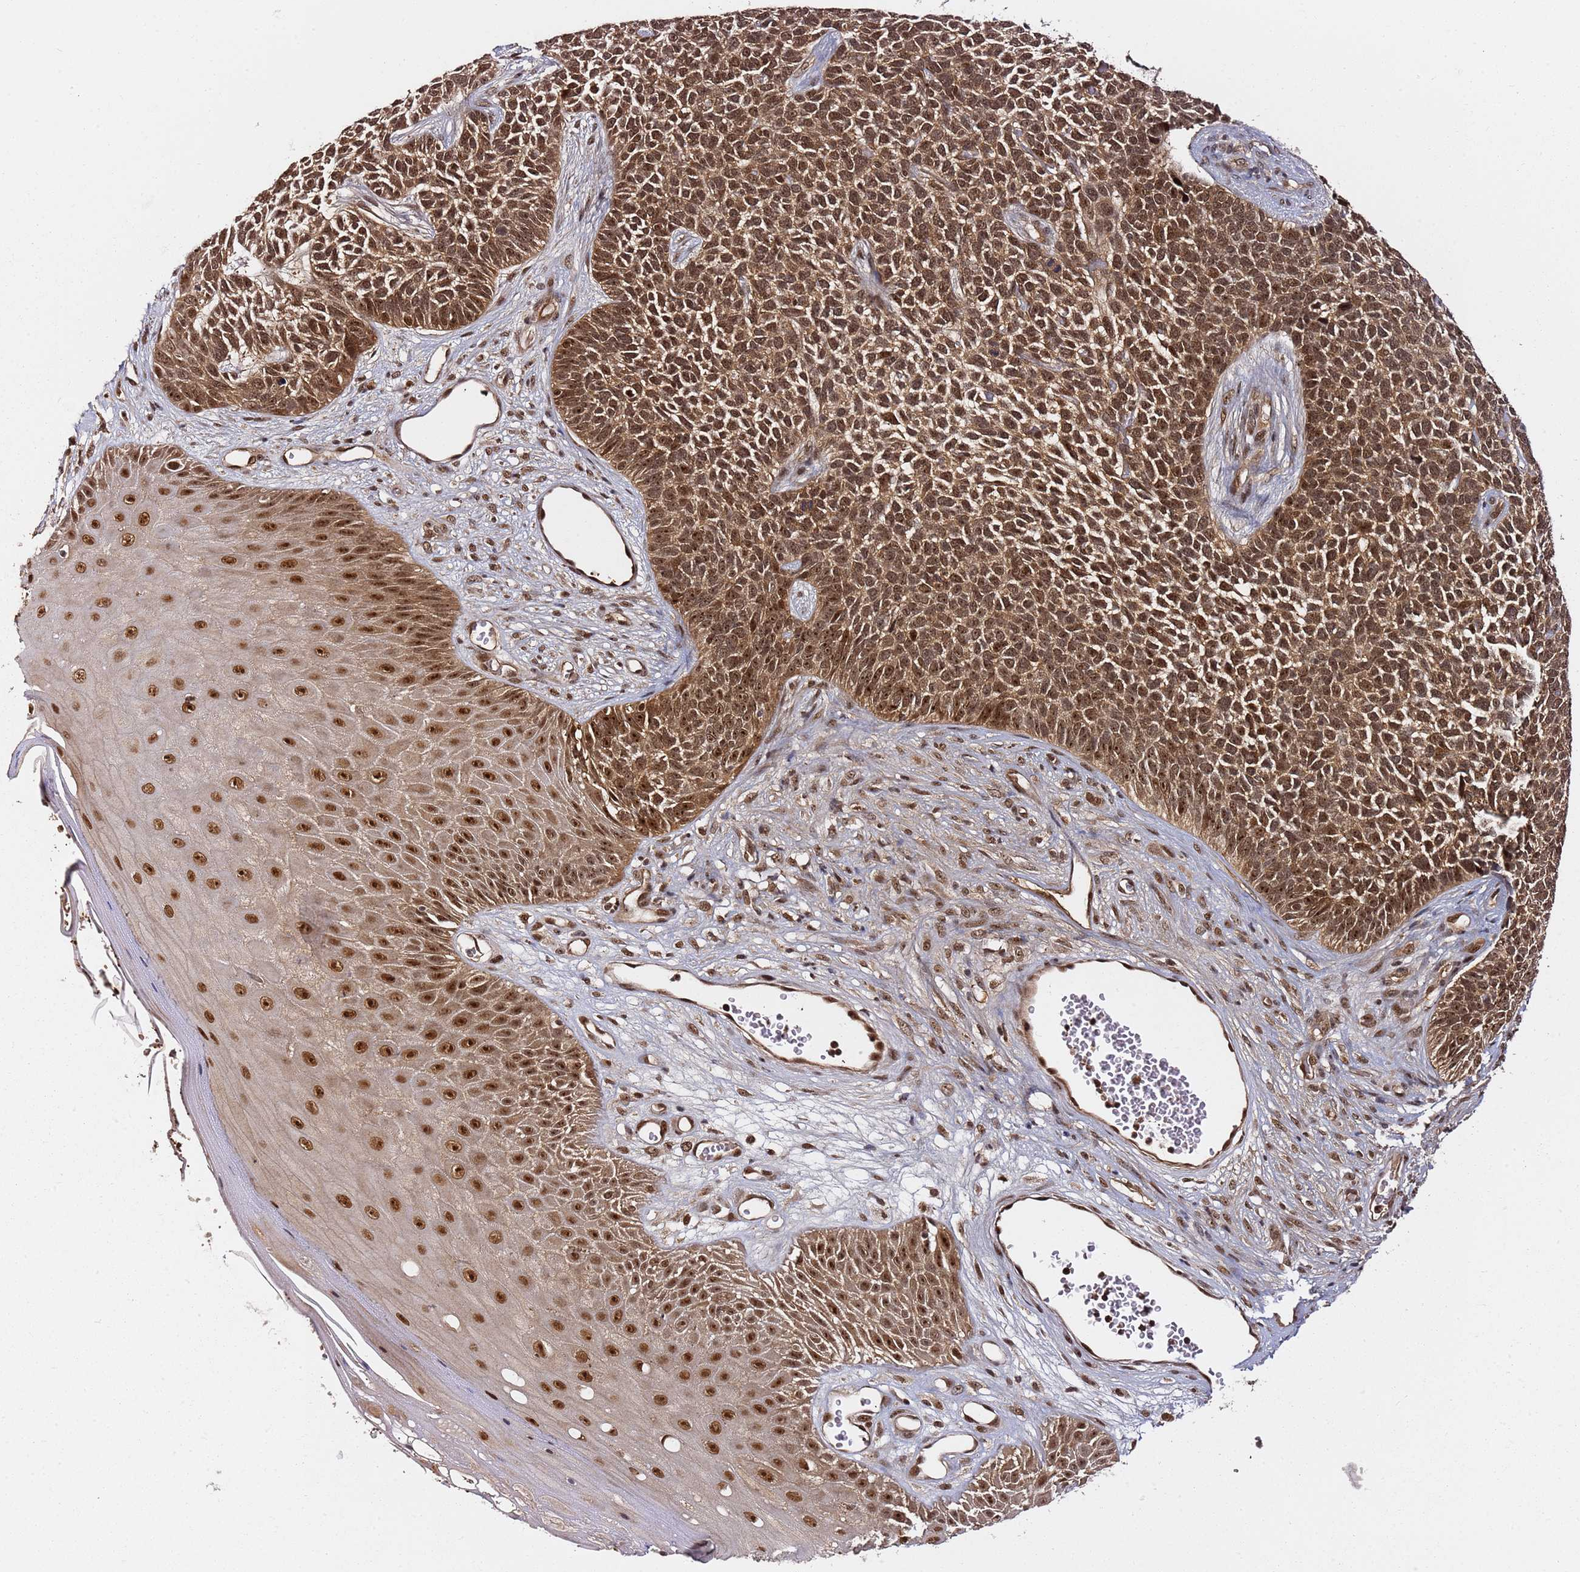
{"staining": {"intensity": "strong", "quantity": ">75%", "location": "cytoplasmic/membranous,nuclear"}, "tissue": "skin cancer", "cell_type": "Tumor cells", "image_type": "cancer", "snomed": [{"axis": "morphology", "description": "Basal cell carcinoma"}, {"axis": "topography", "description": "Skin"}], "caption": "IHC of skin cancer exhibits high levels of strong cytoplasmic/membranous and nuclear expression in approximately >75% of tumor cells.", "gene": "RGS18", "patient": {"sex": "female", "age": 84}}